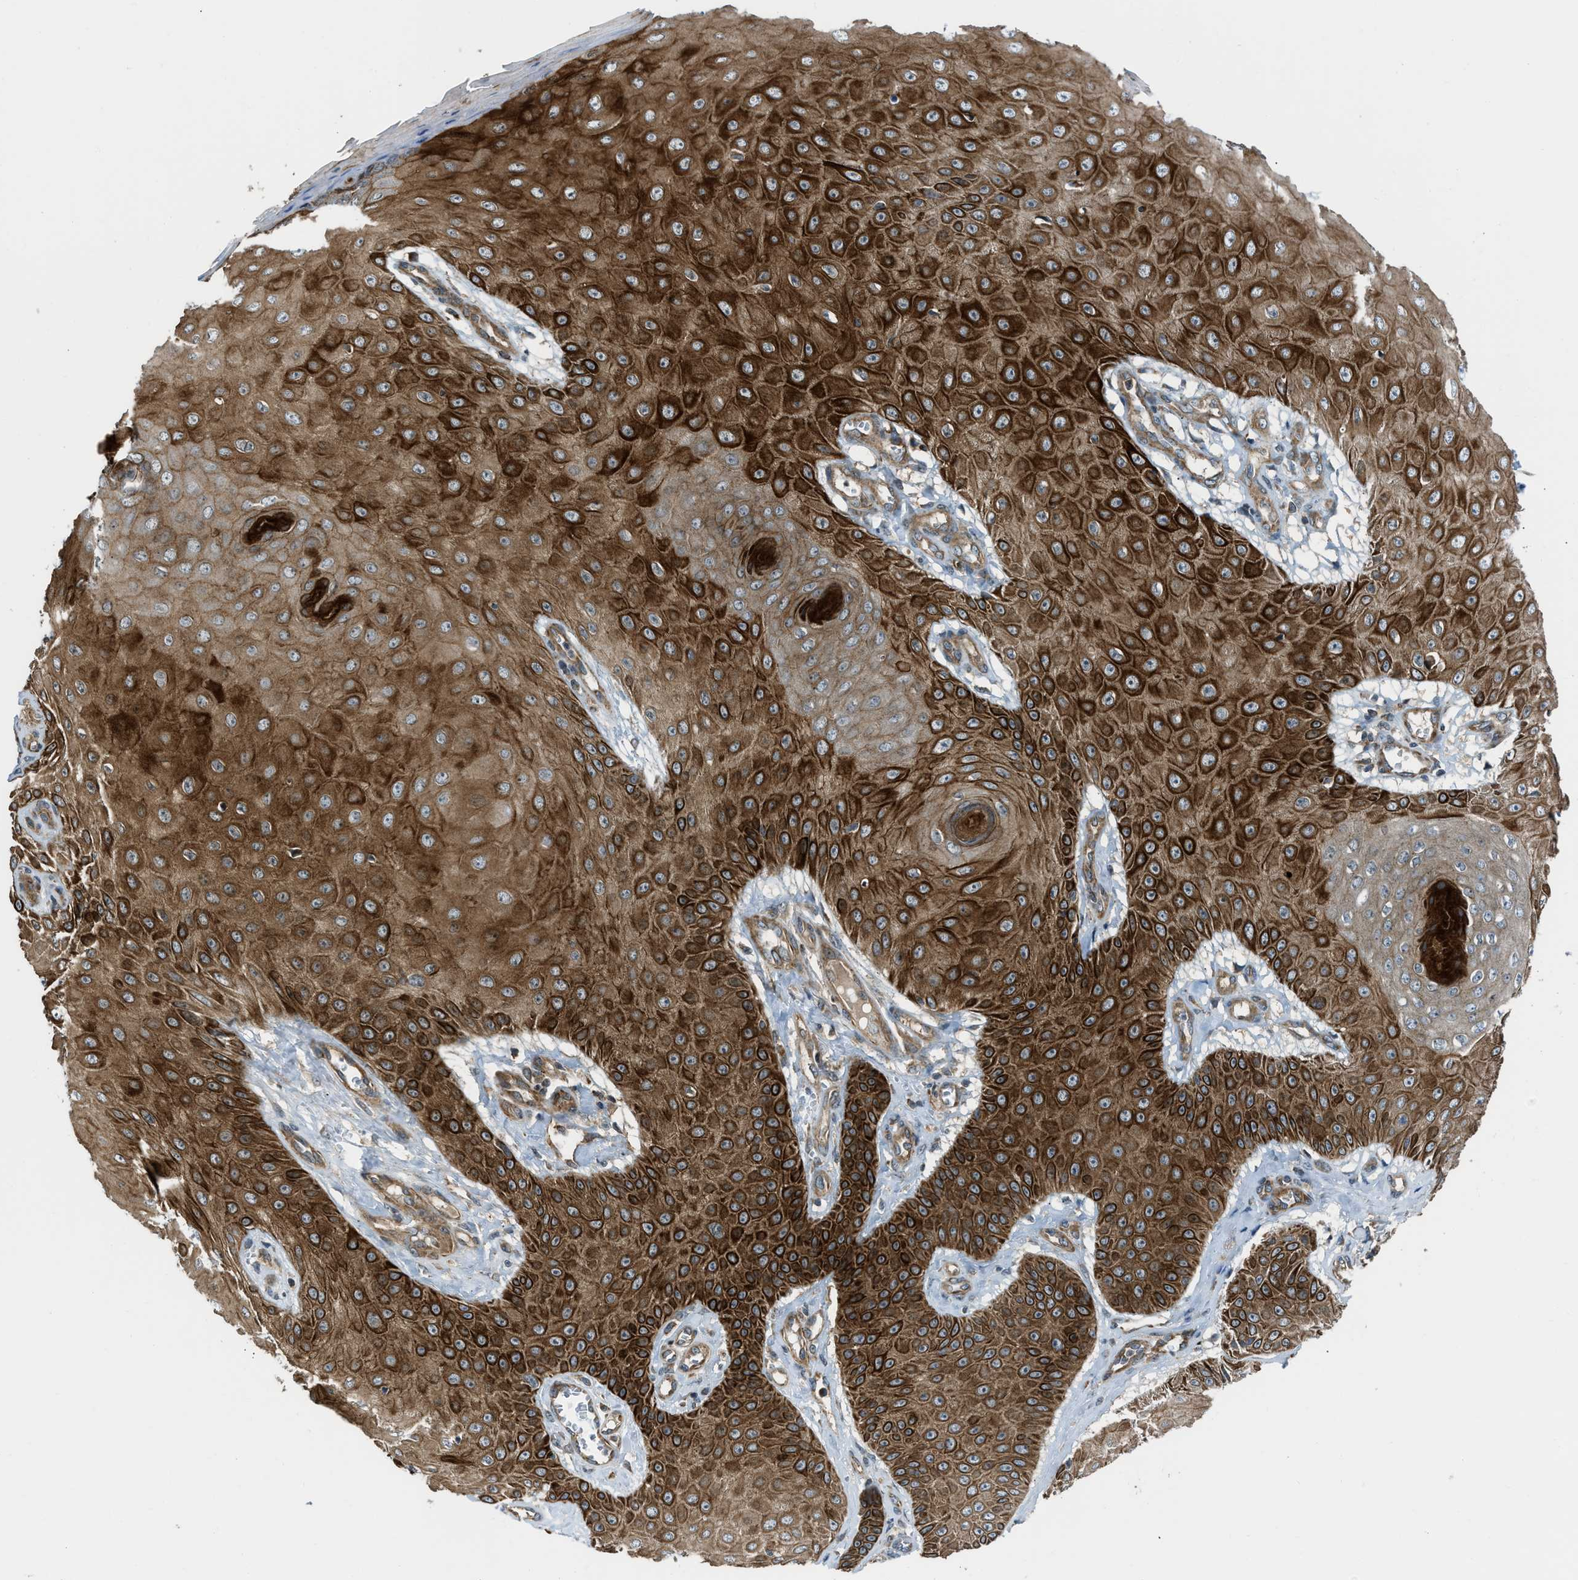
{"staining": {"intensity": "strong", "quantity": ">75%", "location": "cytoplasmic/membranous"}, "tissue": "skin cancer", "cell_type": "Tumor cells", "image_type": "cancer", "snomed": [{"axis": "morphology", "description": "Squamous cell carcinoma, NOS"}, {"axis": "topography", "description": "Skin"}], "caption": "Protein expression analysis of squamous cell carcinoma (skin) shows strong cytoplasmic/membranous expression in approximately >75% of tumor cells.", "gene": "SESN2", "patient": {"sex": "male", "age": 74}}